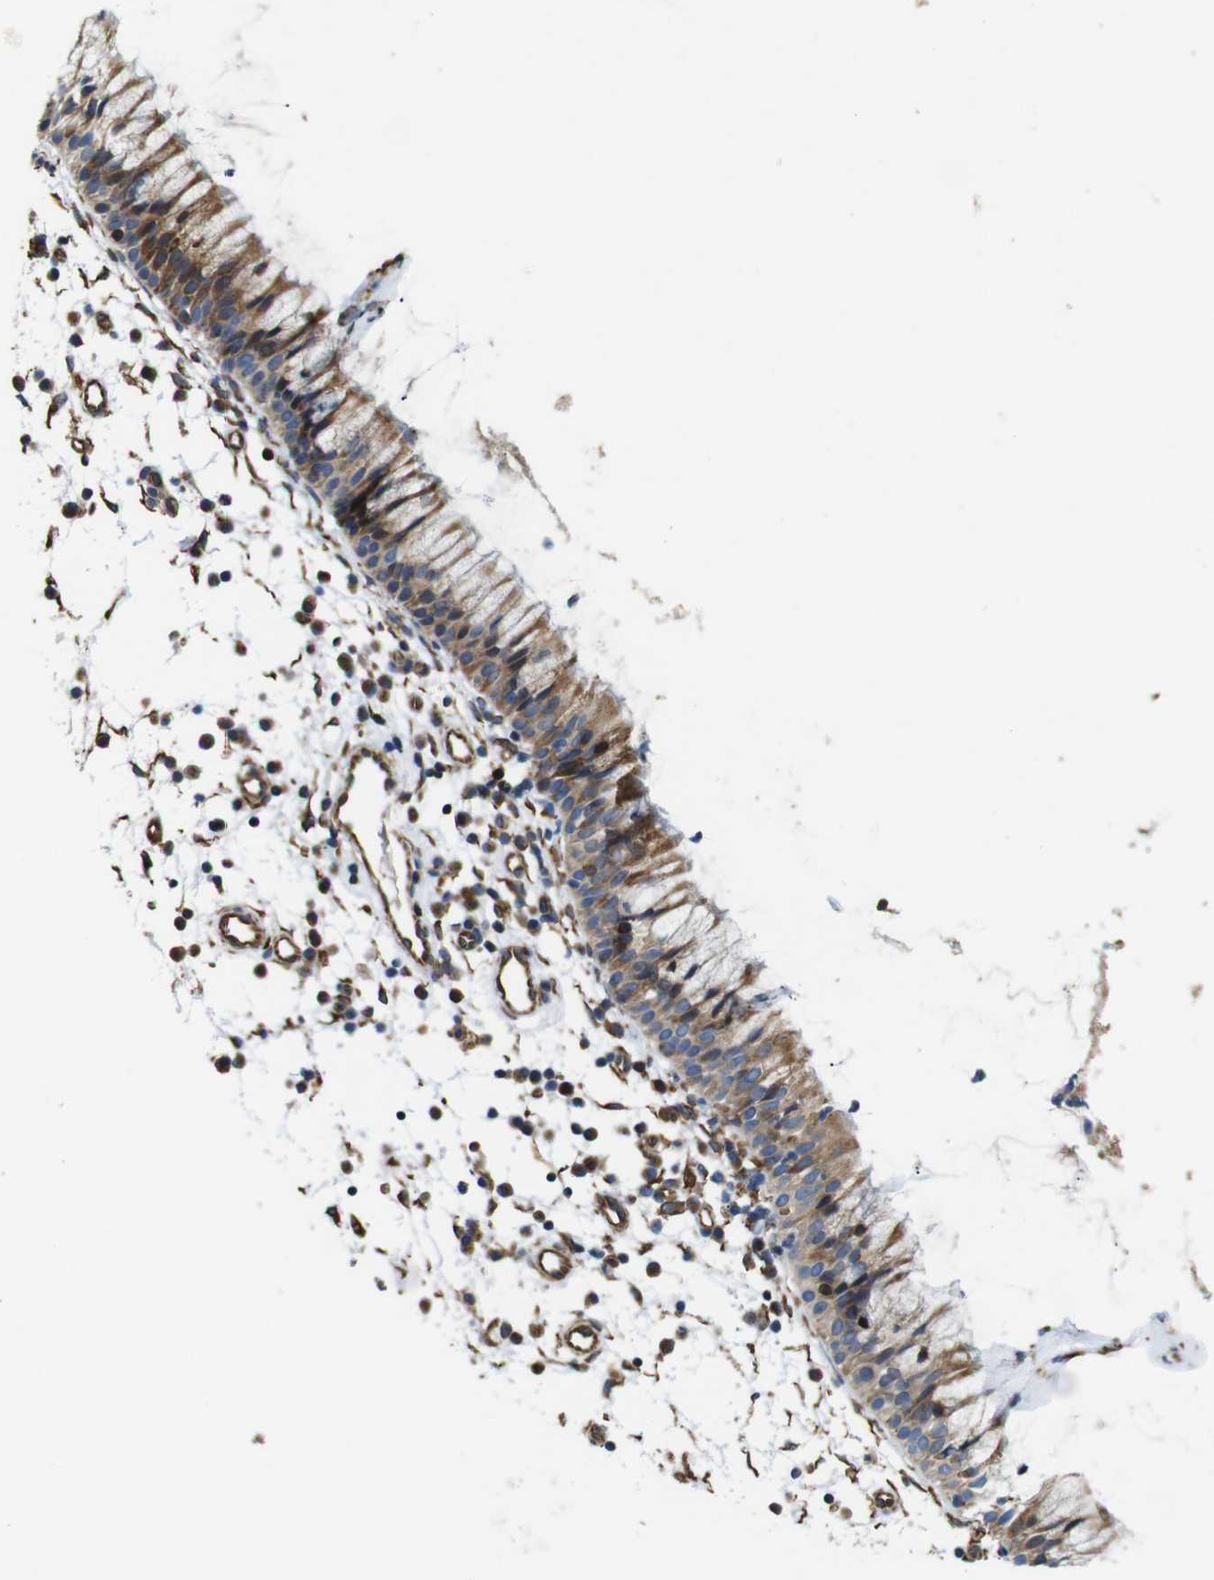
{"staining": {"intensity": "moderate", "quantity": ">75%", "location": "cytoplasmic/membranous"}, "tissue": "nasopharynx", "cell_type": "Respiratory epithelial cells", "image_type": "normal", "snomed": [{"axis": "morphology", "description": "Normal tissue, NOS"}, {"axis": "topography", "description": "Nasopharynx"}], "caption": "Immunohistochemistry histopathology image of normal nasopharynx: human nasopharynx stained using immunohistochemistry (IHC) shows medium levels of moderate protein expression localized specifically in the cytoplasmic/membranous of respiratory epithelial cells, appearing as a cytoplasmic/membranous brown color.", "gene": "POMK", "patient": {"sex": "male", "age": 21}}